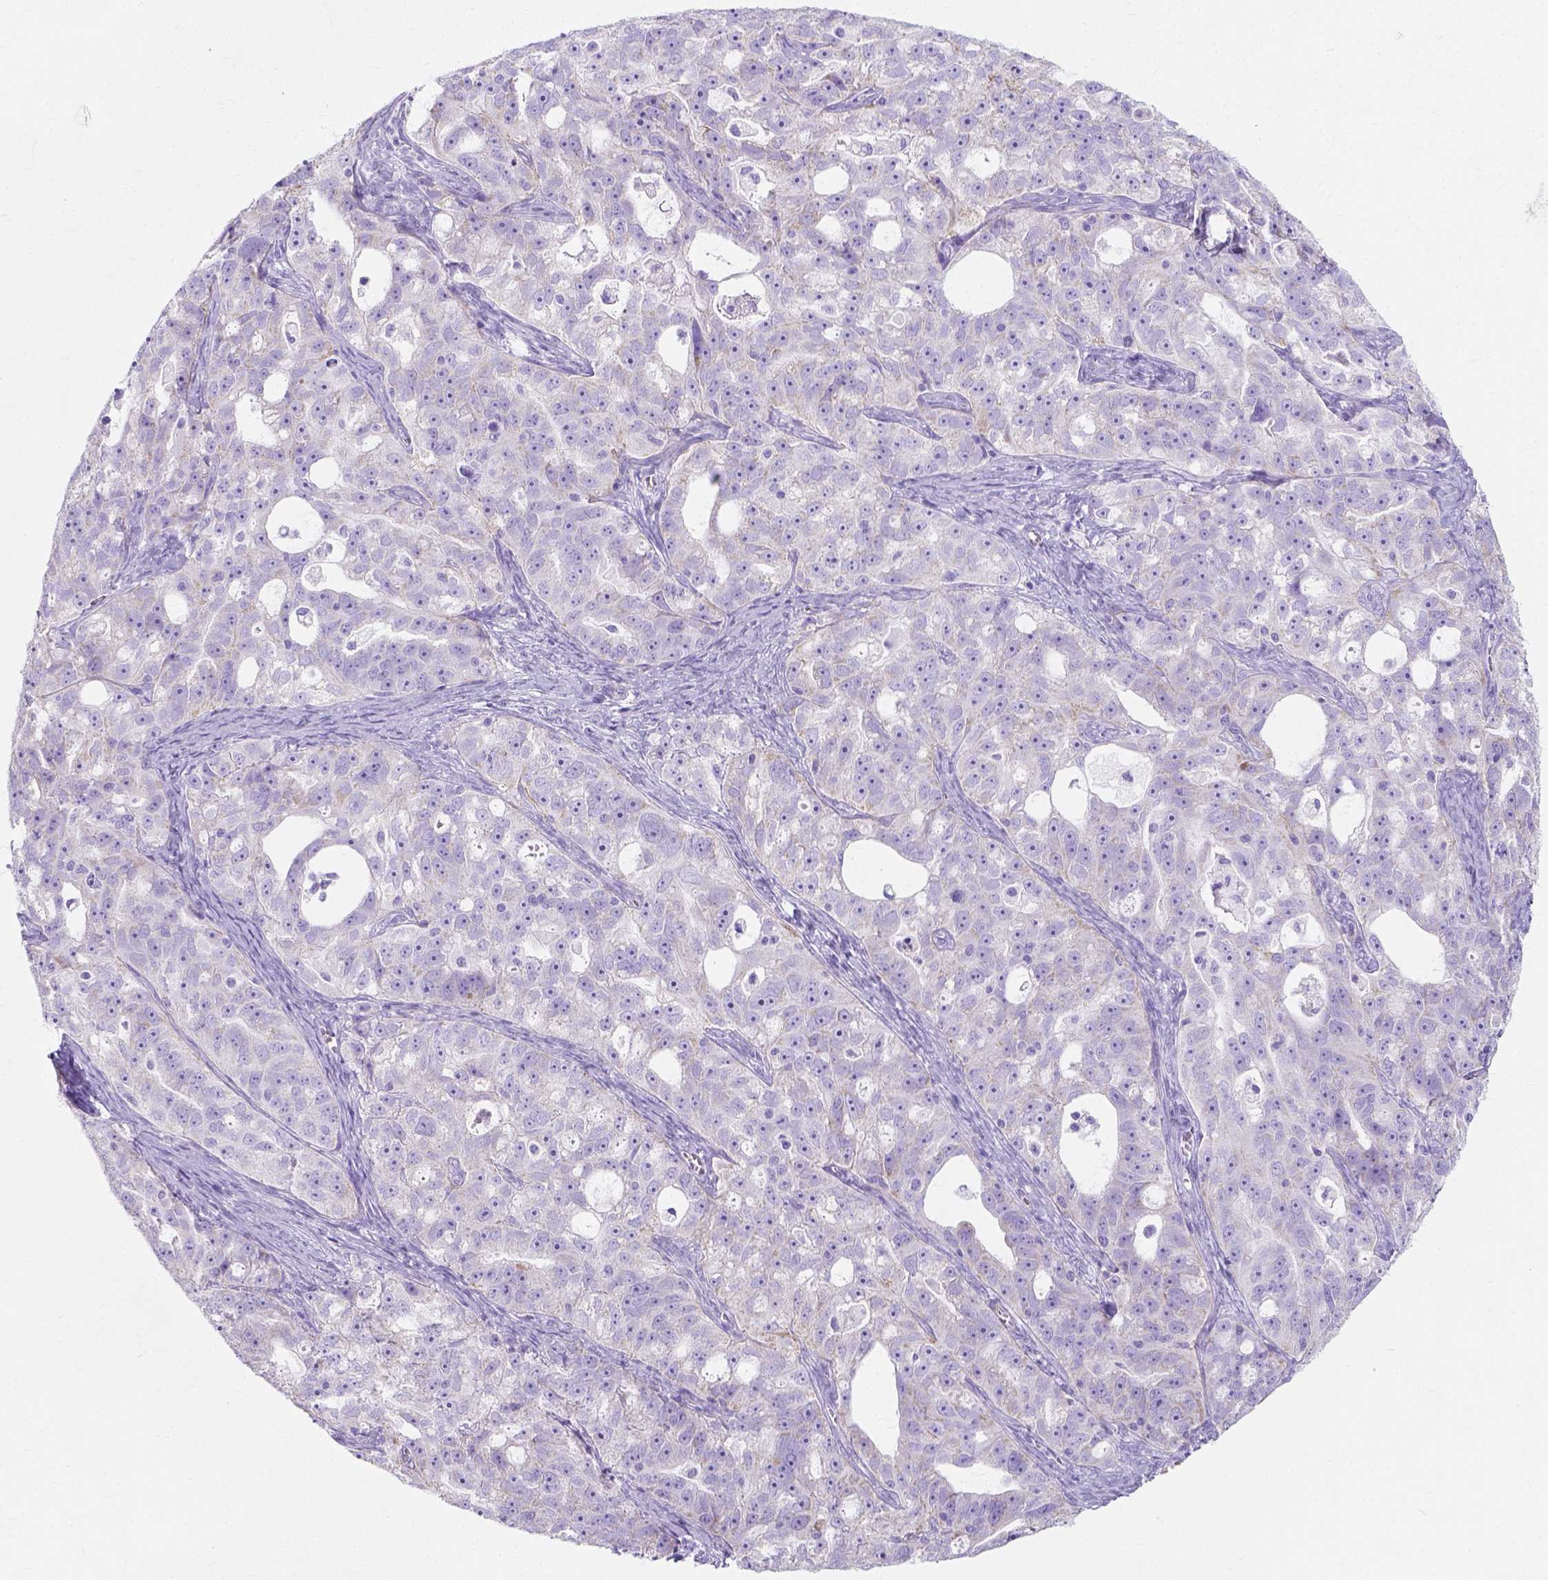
{"staining": {"intensity": "negative", "quantity": "none", "location": "none"}, "tissue": "ovarian cancer", "cell_type": "Tumor cells", "image_type": "cancer", "snomed": [{"axis": "morphology", "description": "Cystadenocarcinoma, serous, NOS"}, {"axis": "topography", "description": "Ovary"}], "caption": "Tumor cells show no significant protein staining in ovarian cancer (serous cystadenocarcinoma). (DAB immunohistochemistry (IHC) with hematoxylin counter stain).", "gene": "MYH15", "patient": {"sex": "female", "age": 51}}